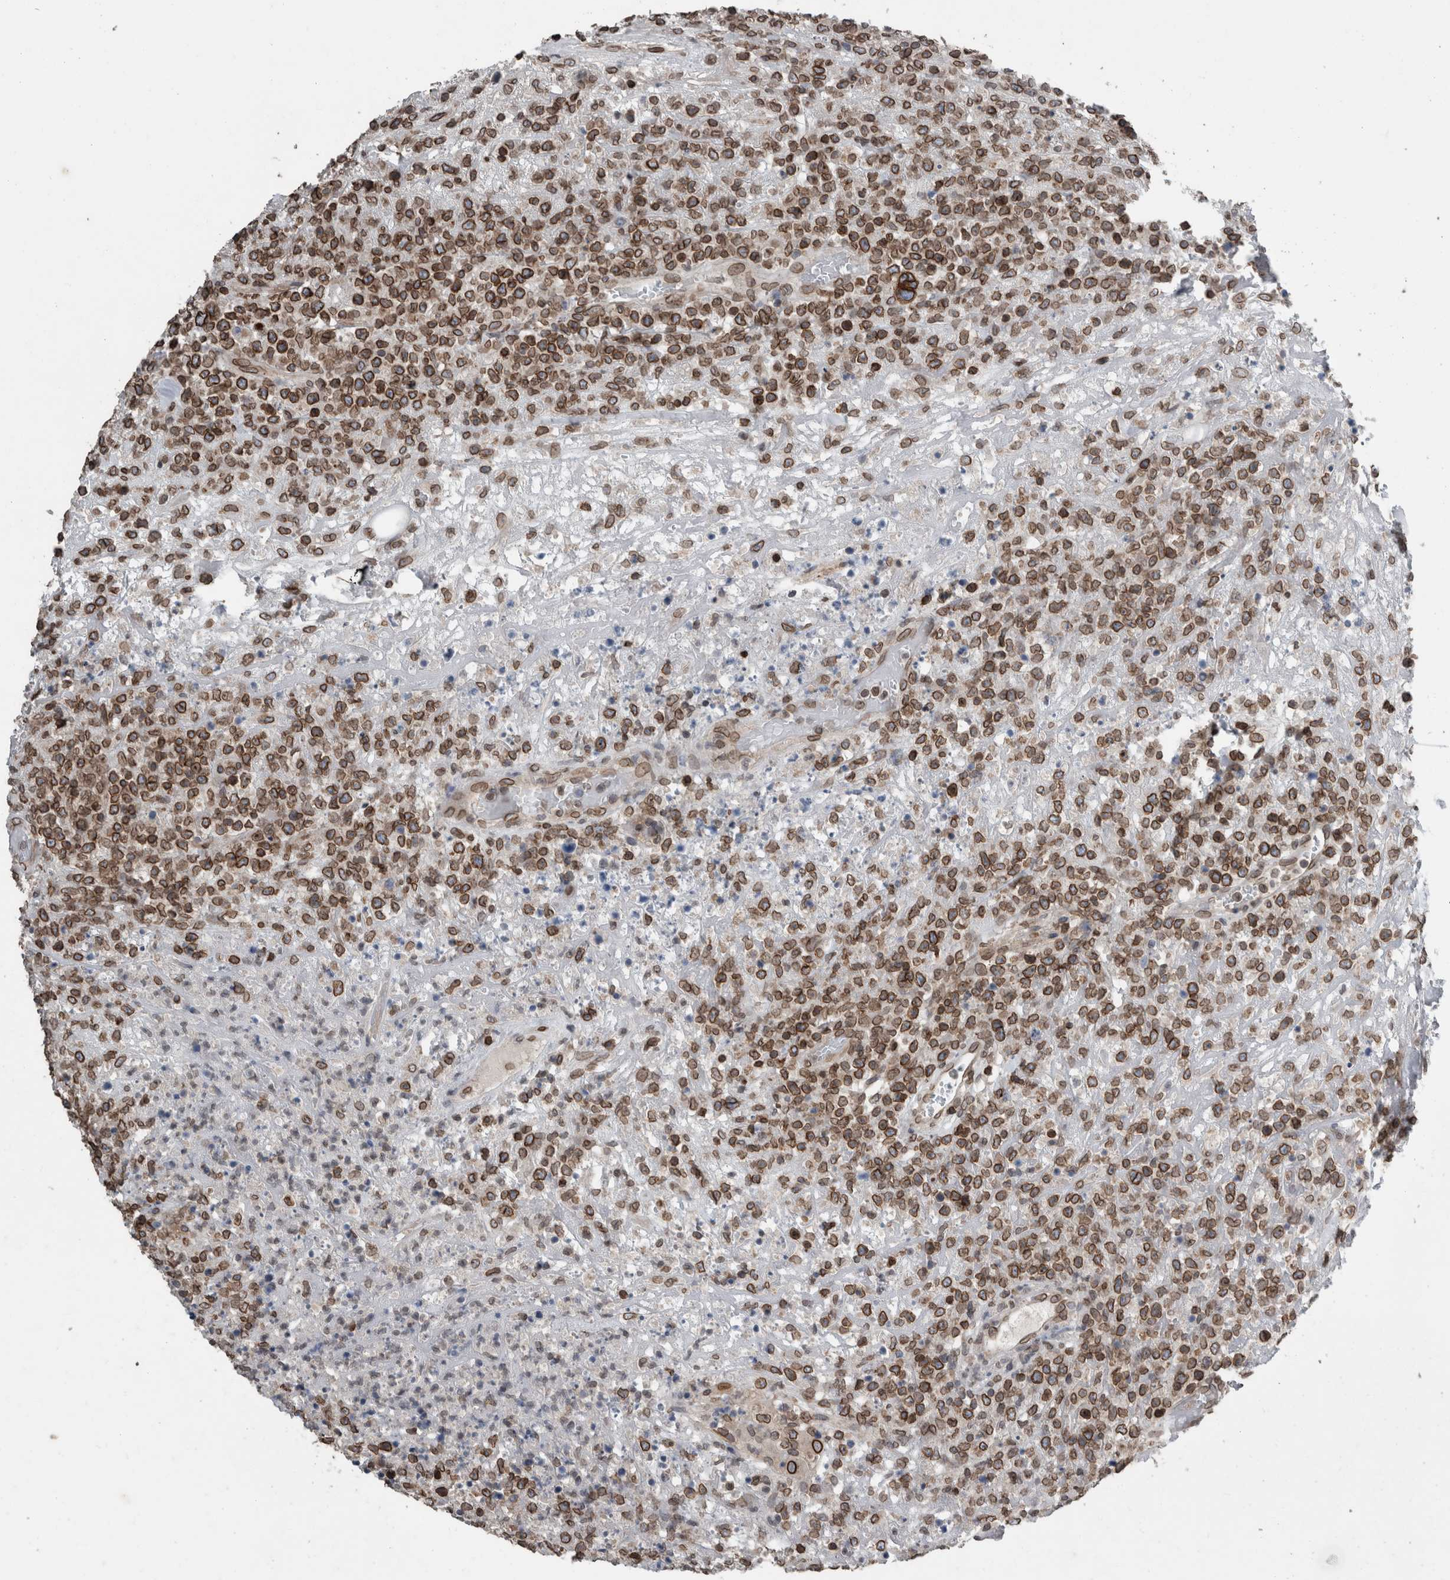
{"staining": {"intensity": "strong", "quantity": ">75%", "location": "cytoplasmic/membranous,nuclear"}, "tissue": "lymphoma", "cell_type": "Tumor cells", "image_type": "cancer", "snomed": [{"axis": "morphology", "description": "Malignant lymphoma, non-Hodgkin's type, High grade"}, {"axis": "topography", "description": "Colon"}], "caption": "Protein expression analysis of human lymphoma reveals strong cytoplasmic/membranous and nuclear staining in approximately >75% of tumor cells.", "gene": "RANBP2", "patient": {"sex": "female", "age": 53}}